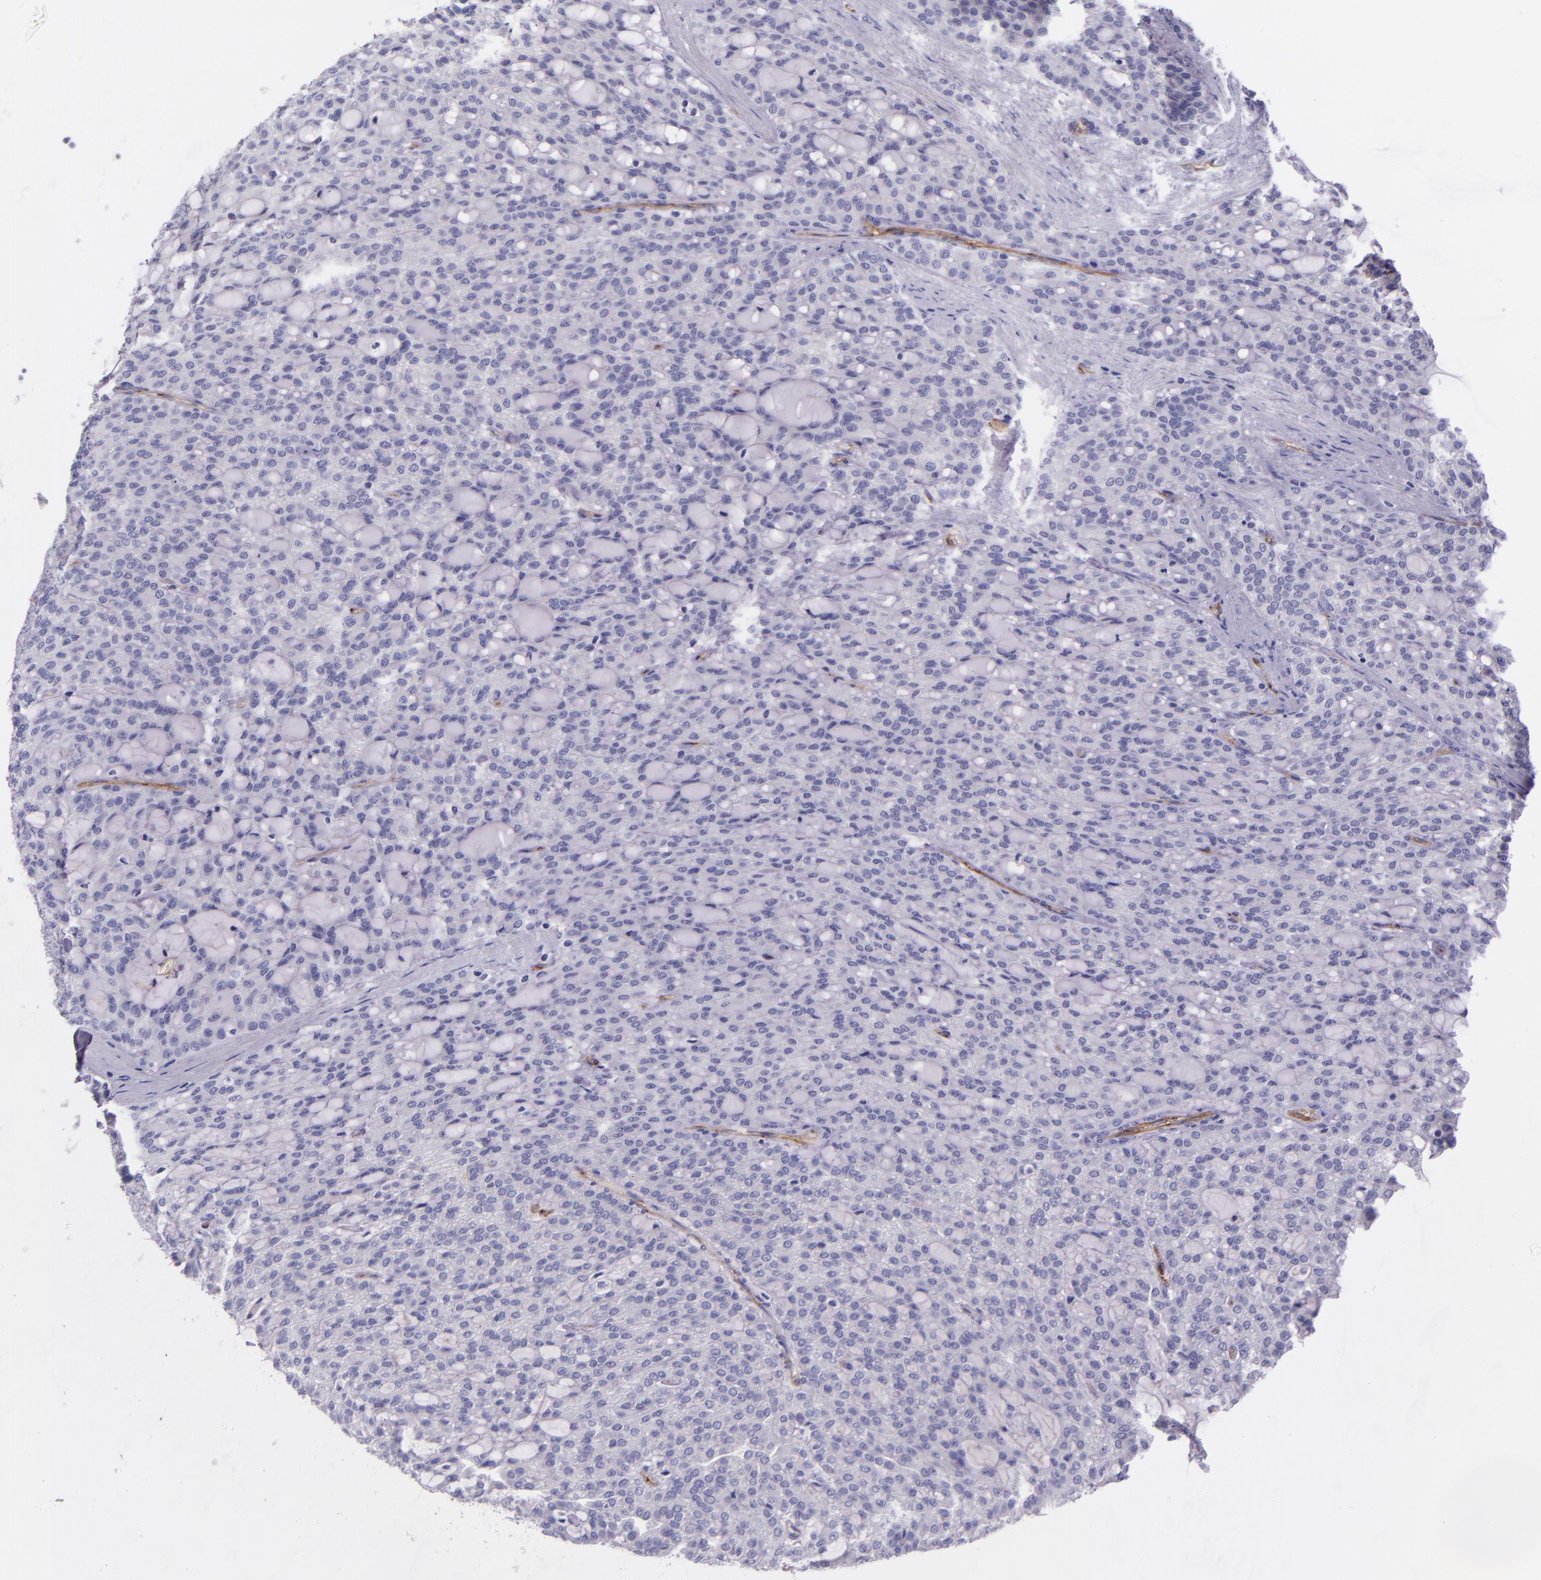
{"staining": {"intensity": "negative", "quantity": "none", "location": "none"}, "tissue": "renal cancer", "cell_type": "Tumor cells", "image_type": "cancer", "snomed": [{"axis": "morphology", "description": "Adenocarcinoma, NOS"}, {"axis": "topography", "description": "Kidney"}], "caption": "Protein analysis of renal cancer displays no significant expression in tumor cells.", "gene": "NOS3", "patient": {"sex": "male", "age": 63}}